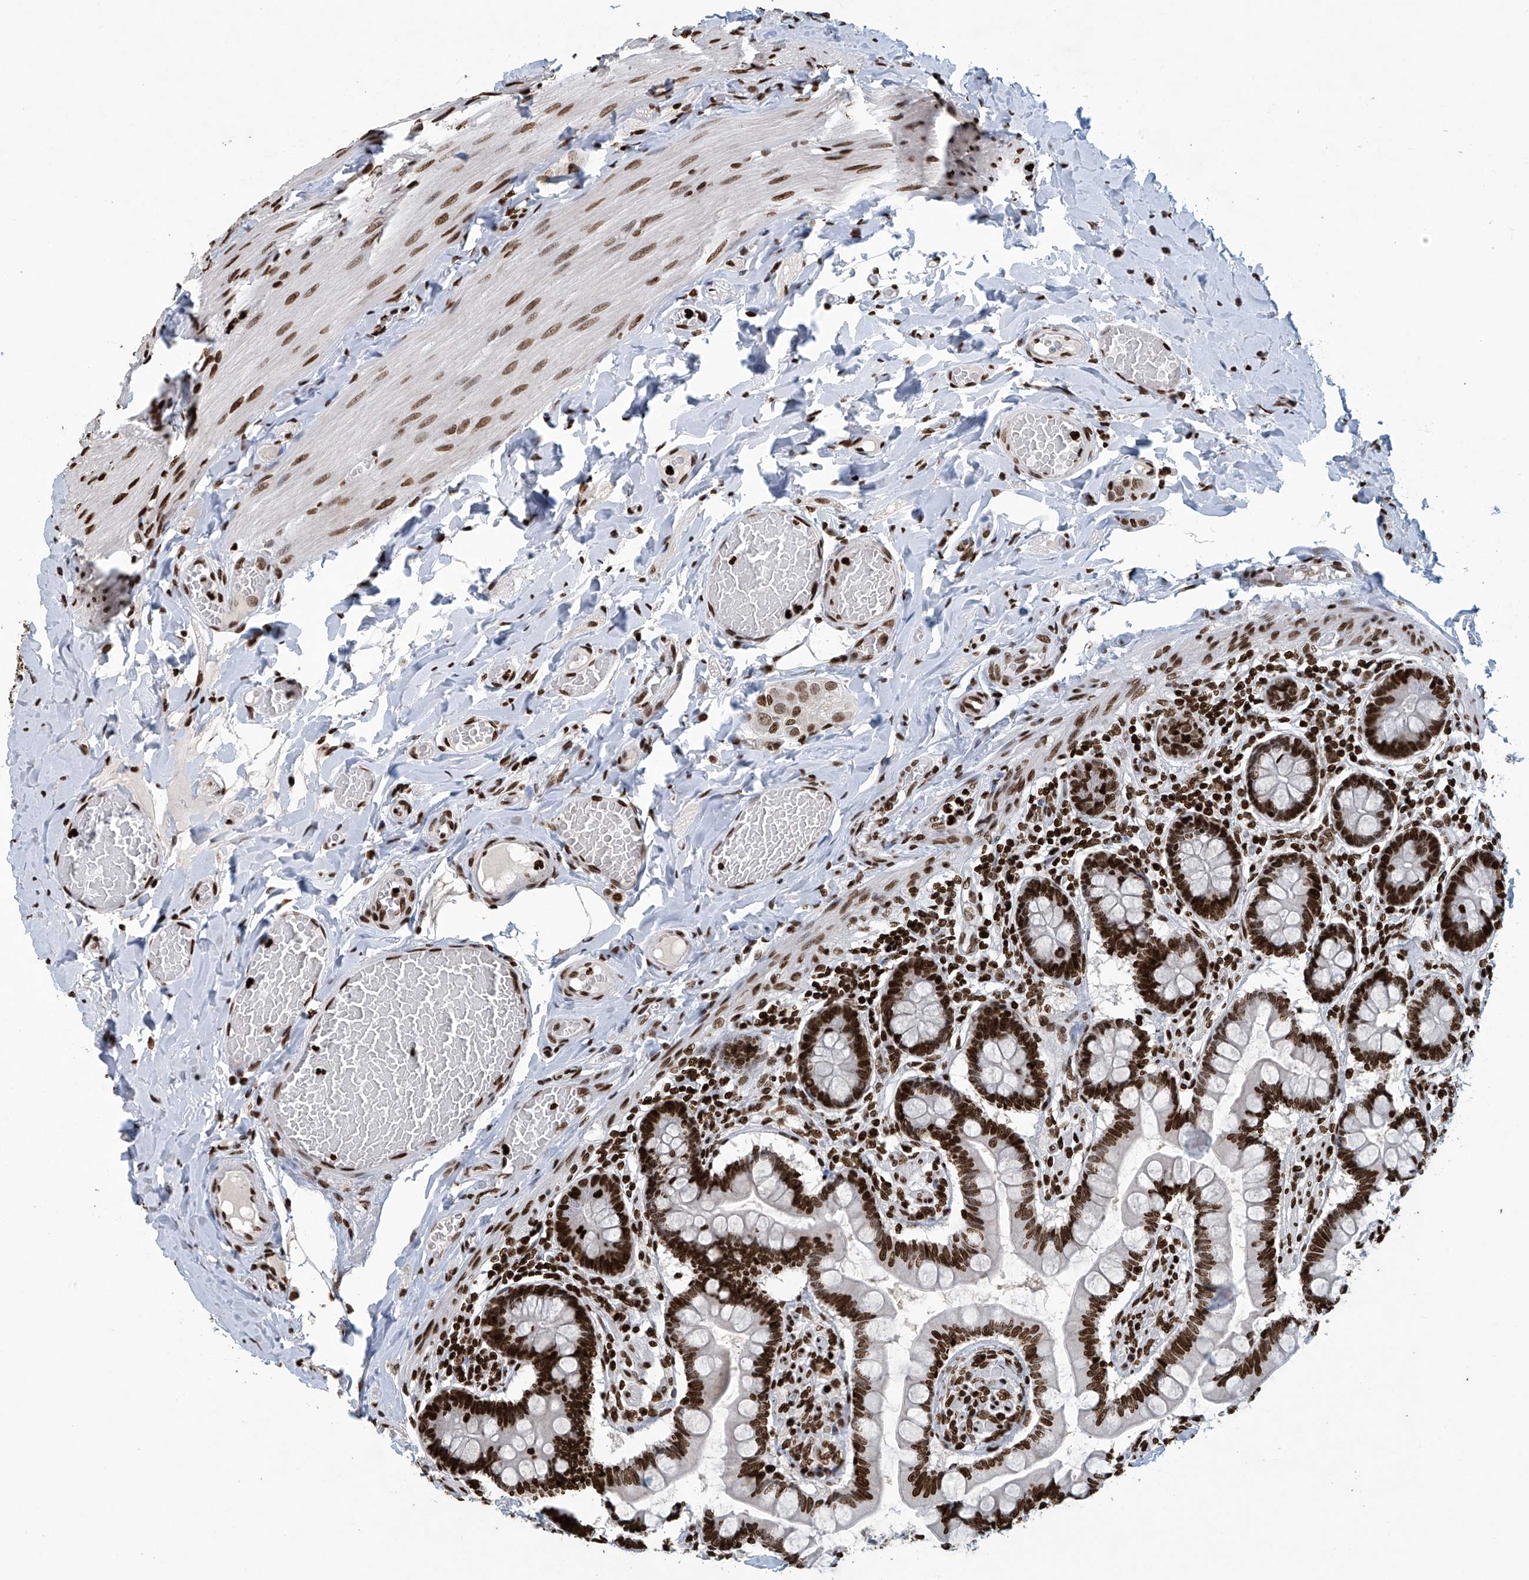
{"staining": {"intensity": "strong", "quantity": ">75%", "location": "nuclear"}, "tissue": "small intestine", "cell_type": "Glandular cells", "image_type": "normal", "snomed": [{"axis": "morphology", "description": "Normal tissue, NOS"}, {"axis": "topography", "description": "Small intestine"}], "caption": "Small intestine stained with immunohistochemistry demonstrates strong nuclear staining in approximately >75% of glandular cells. The staining is performed using DAB brown chromogen to label protein expression. The nuclei are counter-stained blue using hematoxylin.", "gene": "H4C16", "patient": {"sex": "male", "age": 41}}